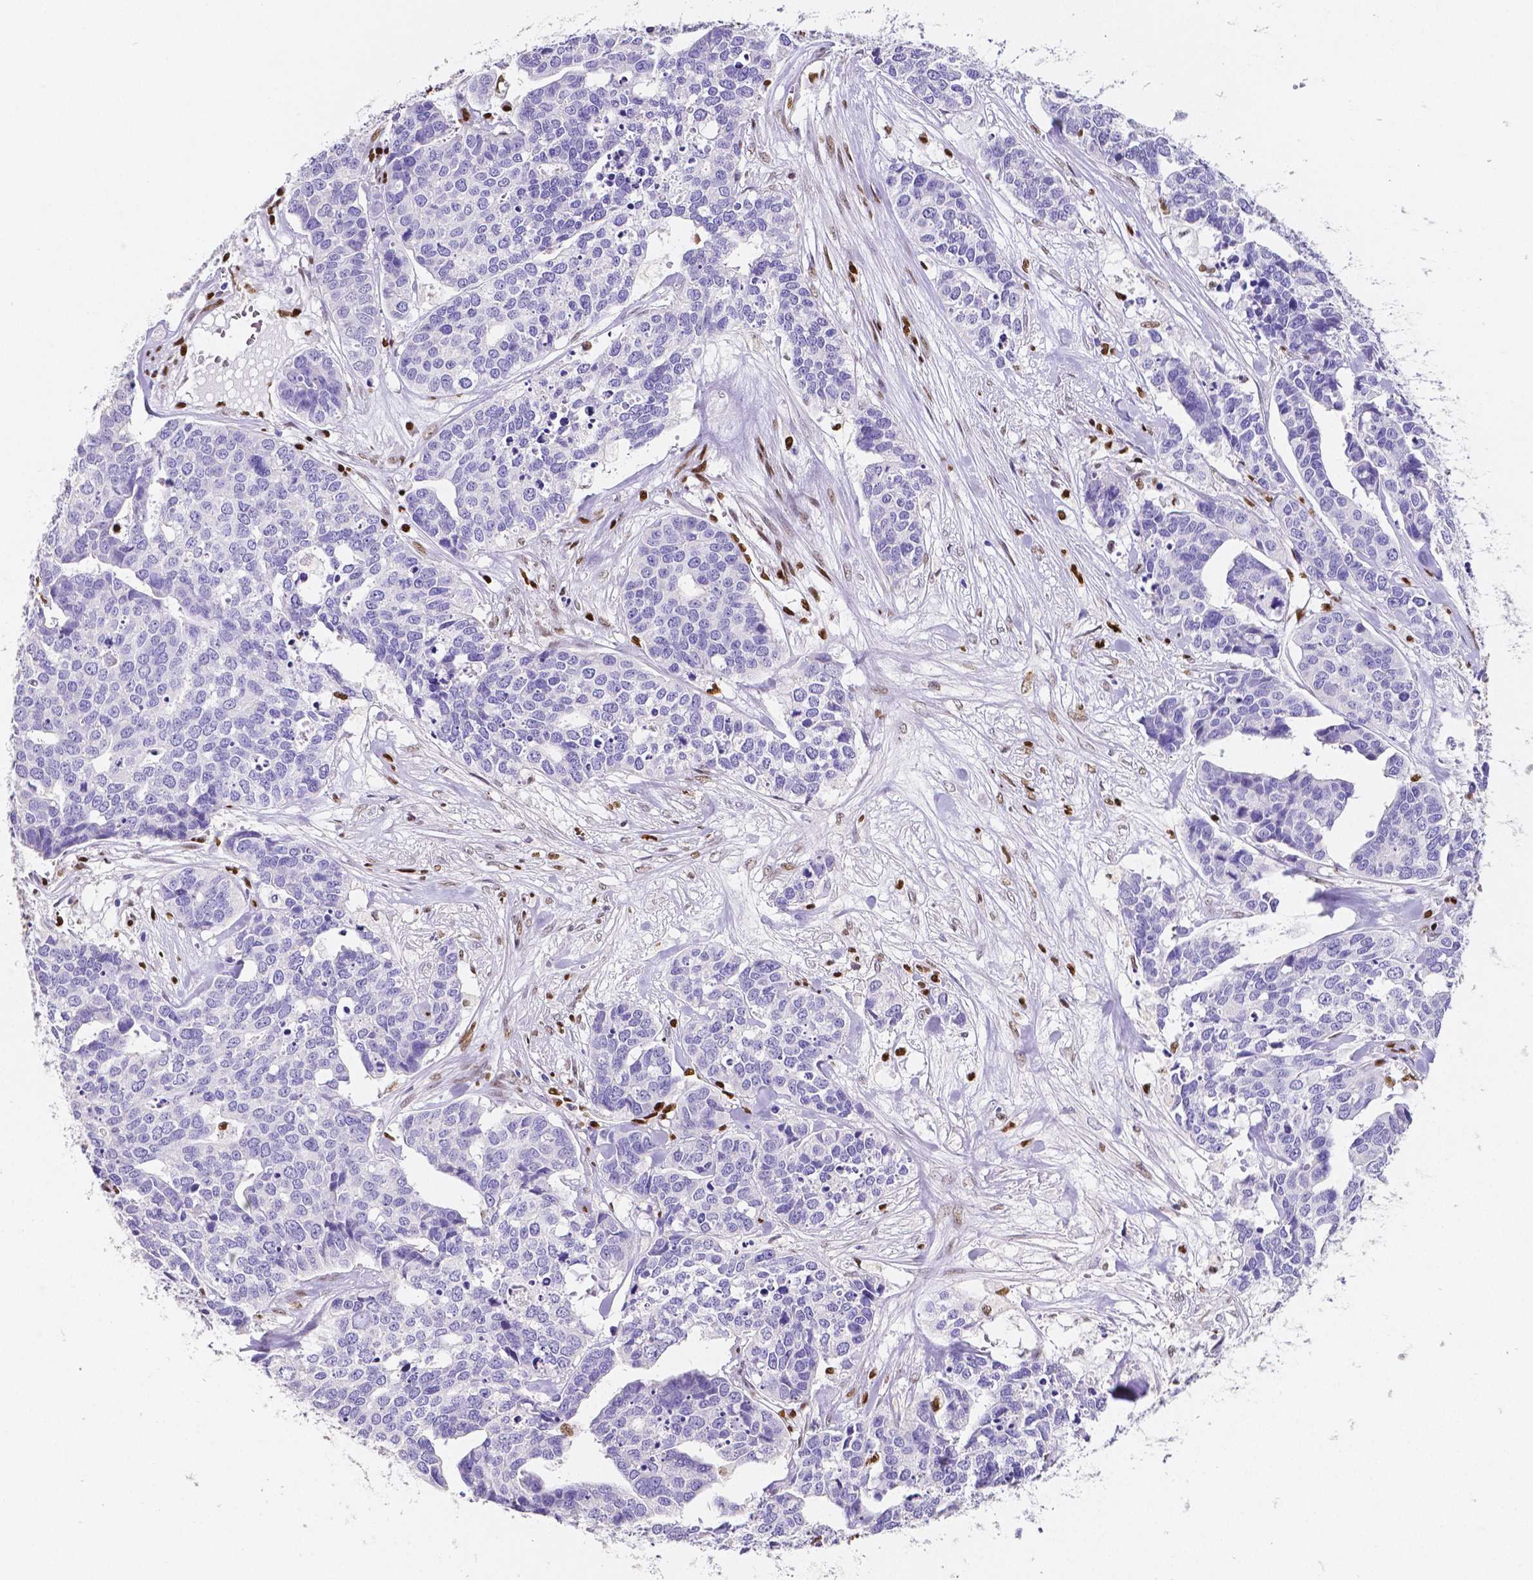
{"staining": {"intensity": "negative", "quantity": "none", "location": "none"}, "tissue": "ovarian cancer", "cell_type": "Tumor cells", "image_type": "cancer", "snomed": [{"axis": "morphology", "description": "Carcinoma, endometroid"}, {"axis": "topography", "description": "Ovary"}], "caption": "Immunohistochemistry histopathology image of ovarian cancer (endometroid carcinoma) stained for a protein (brown), which displays no staining in tumor cells. (DAB (3,3'-diaminobenzidine) immunohistochemistry (IHC) with hematoxylin counter stain).", "gene": "MEF2C", "patient": {"sex": "female", "age": 65}}